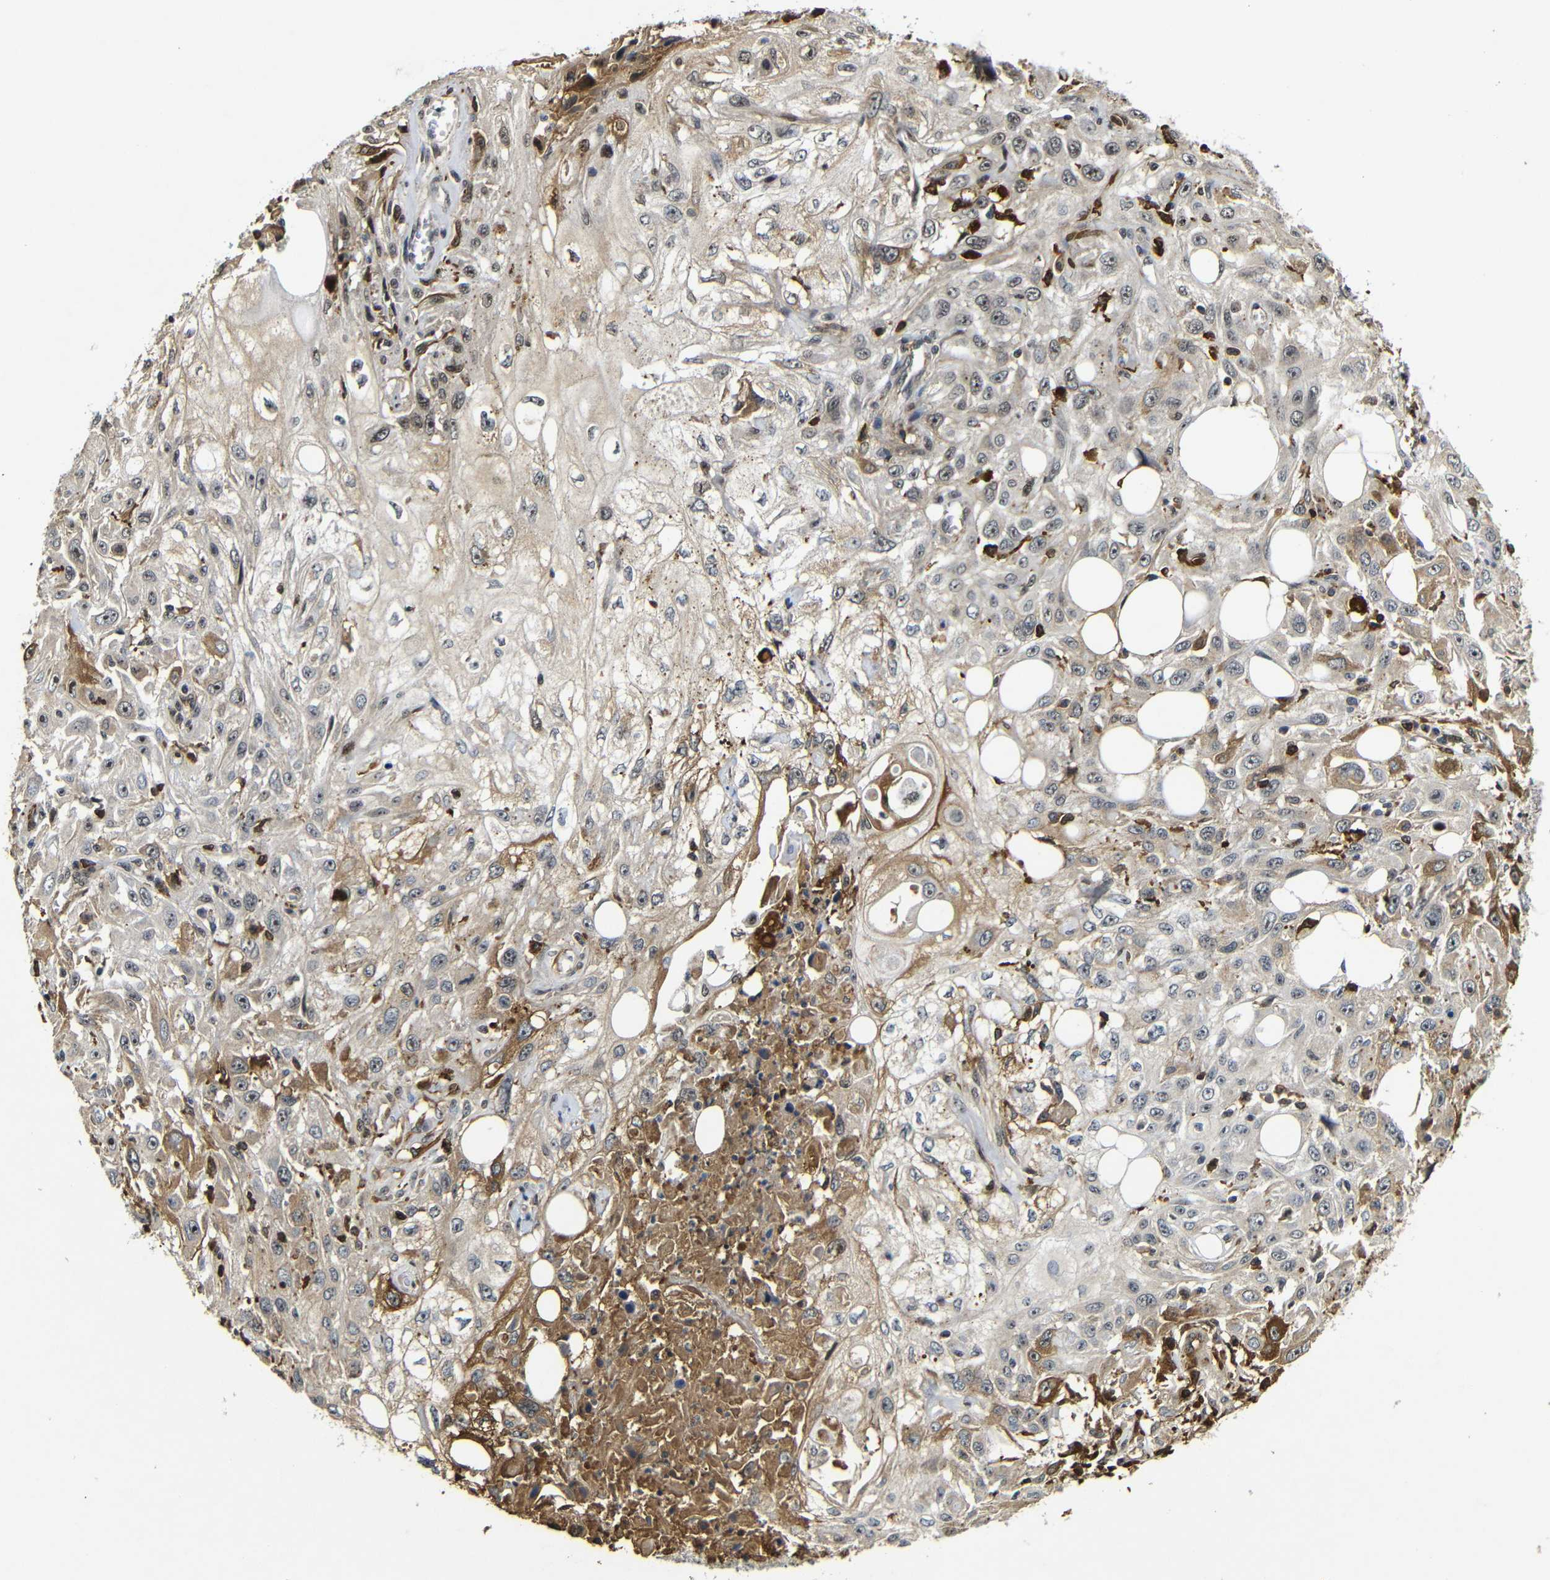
{"staining": {"intensity": "moderate", "quantity": "<25%", "location": "cytoplasmic/membranous"}, "tissue": "skin cancer", "cell_type": "Tumor cells", "image_type": "cancer", "snomed": [{"axis": "morphology", "description": "Squamous cell carcinoma, NOS"}, {"axis": "topography", "description": "Skin"}], "caption": "Immunohistochemical staining of squamous cell carcinoma (skin) demonstrates low levels of moderate cytoplasmic/membranous staining in about <25% of tumor cells. (brown staining indicates protein expression, while blue staining denotes nuclei).", "gene": "MYC", "patient": {"sex": "male", "age": 75}}